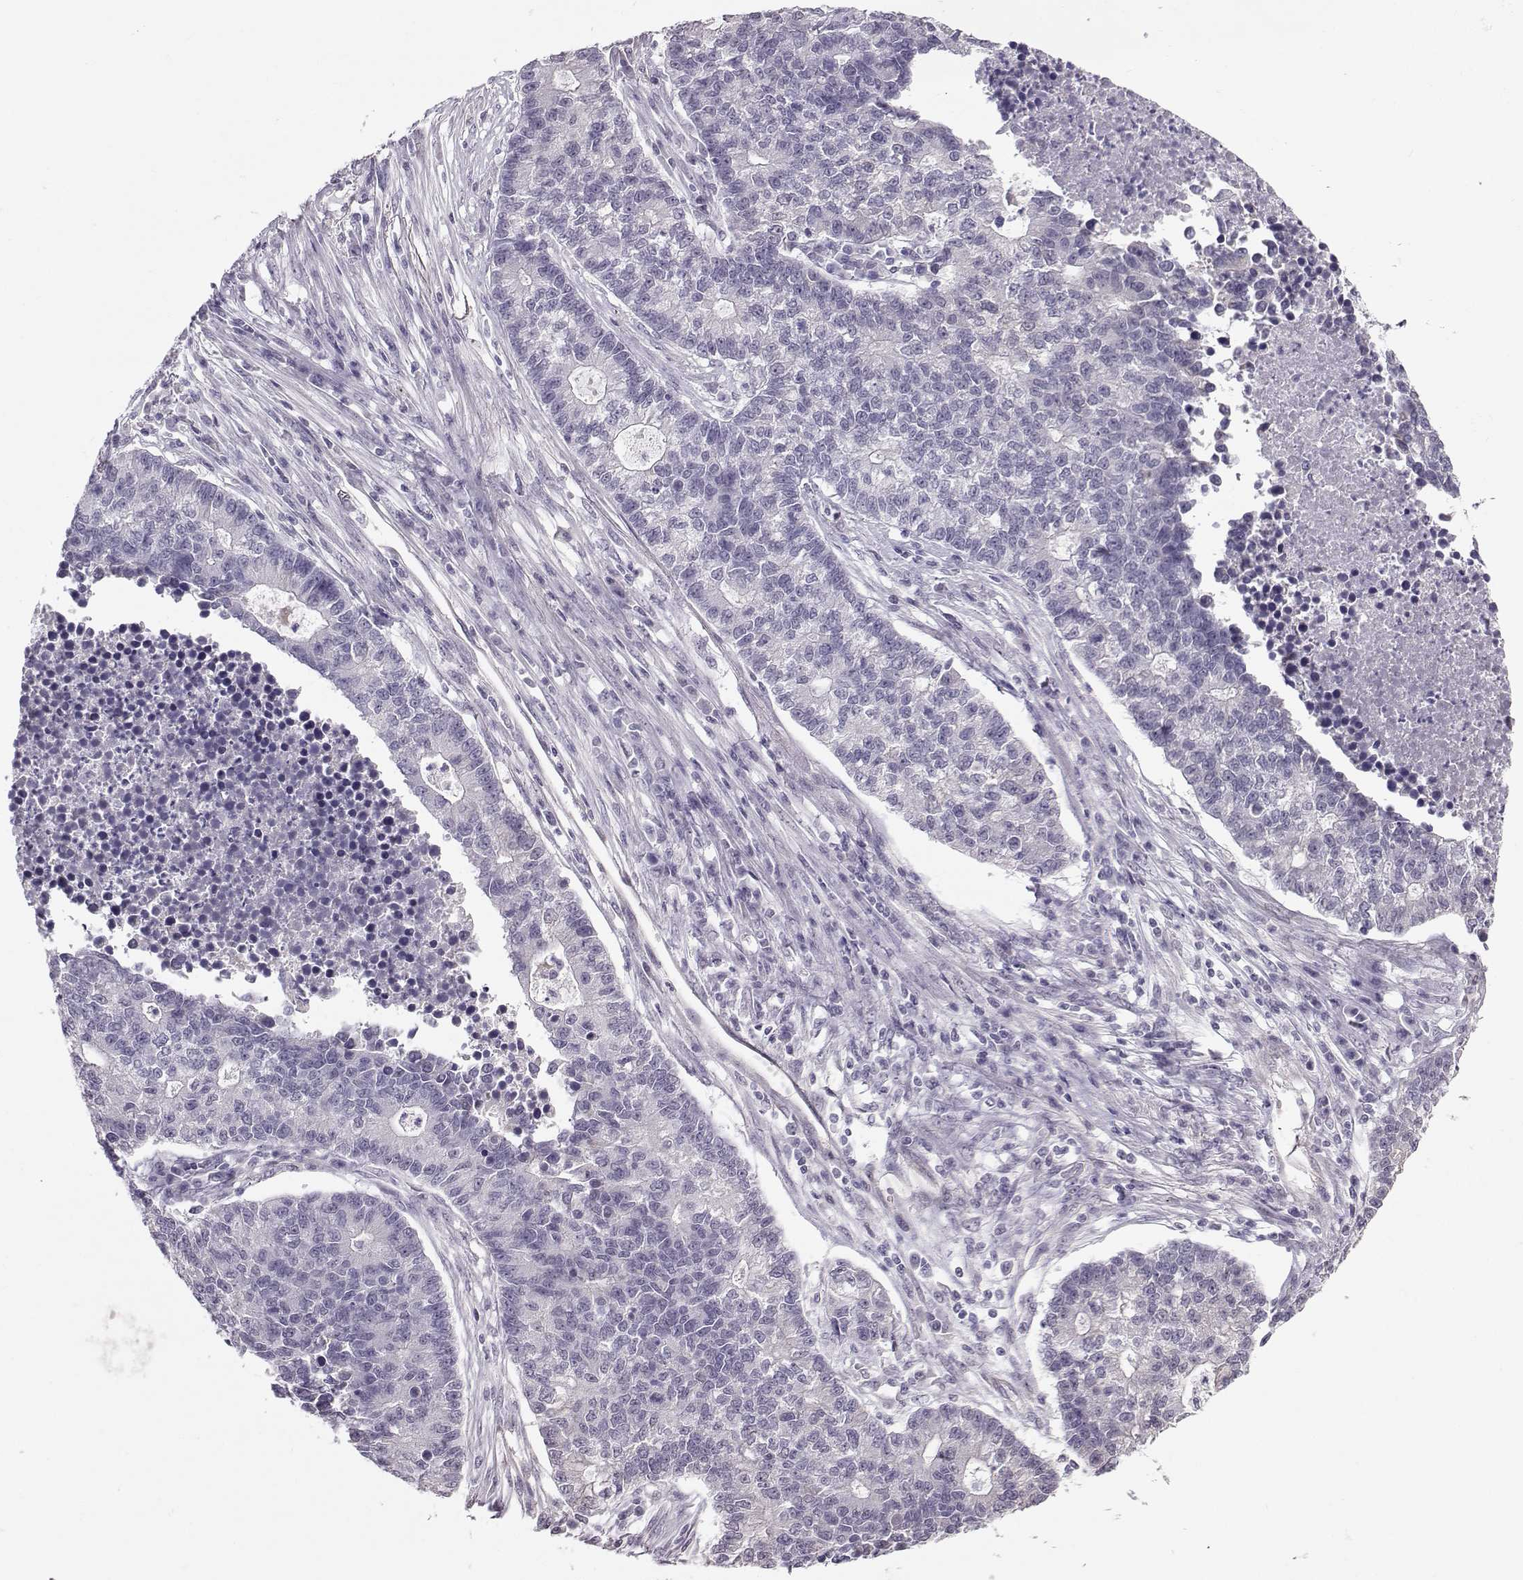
{"staining": {"intensity": "negative", "quantity": "none", "location": "none"}, "tissue": "lung cancer", "cell_type": "Tumor cells", "image_type": "cancer", "snomed": [{"axis": "morphology", "description": "Adenocarcinoma, NOS"}, {"axis": "topography", "description": "Lung"}], "caption": "DAB immunohistochemical staining of lung cancer (adenocarcinoma) reveals no significant positivity in tumor cells.", "gene": "TSPYL5", "patient": {"sex": "male", "age": 57}}